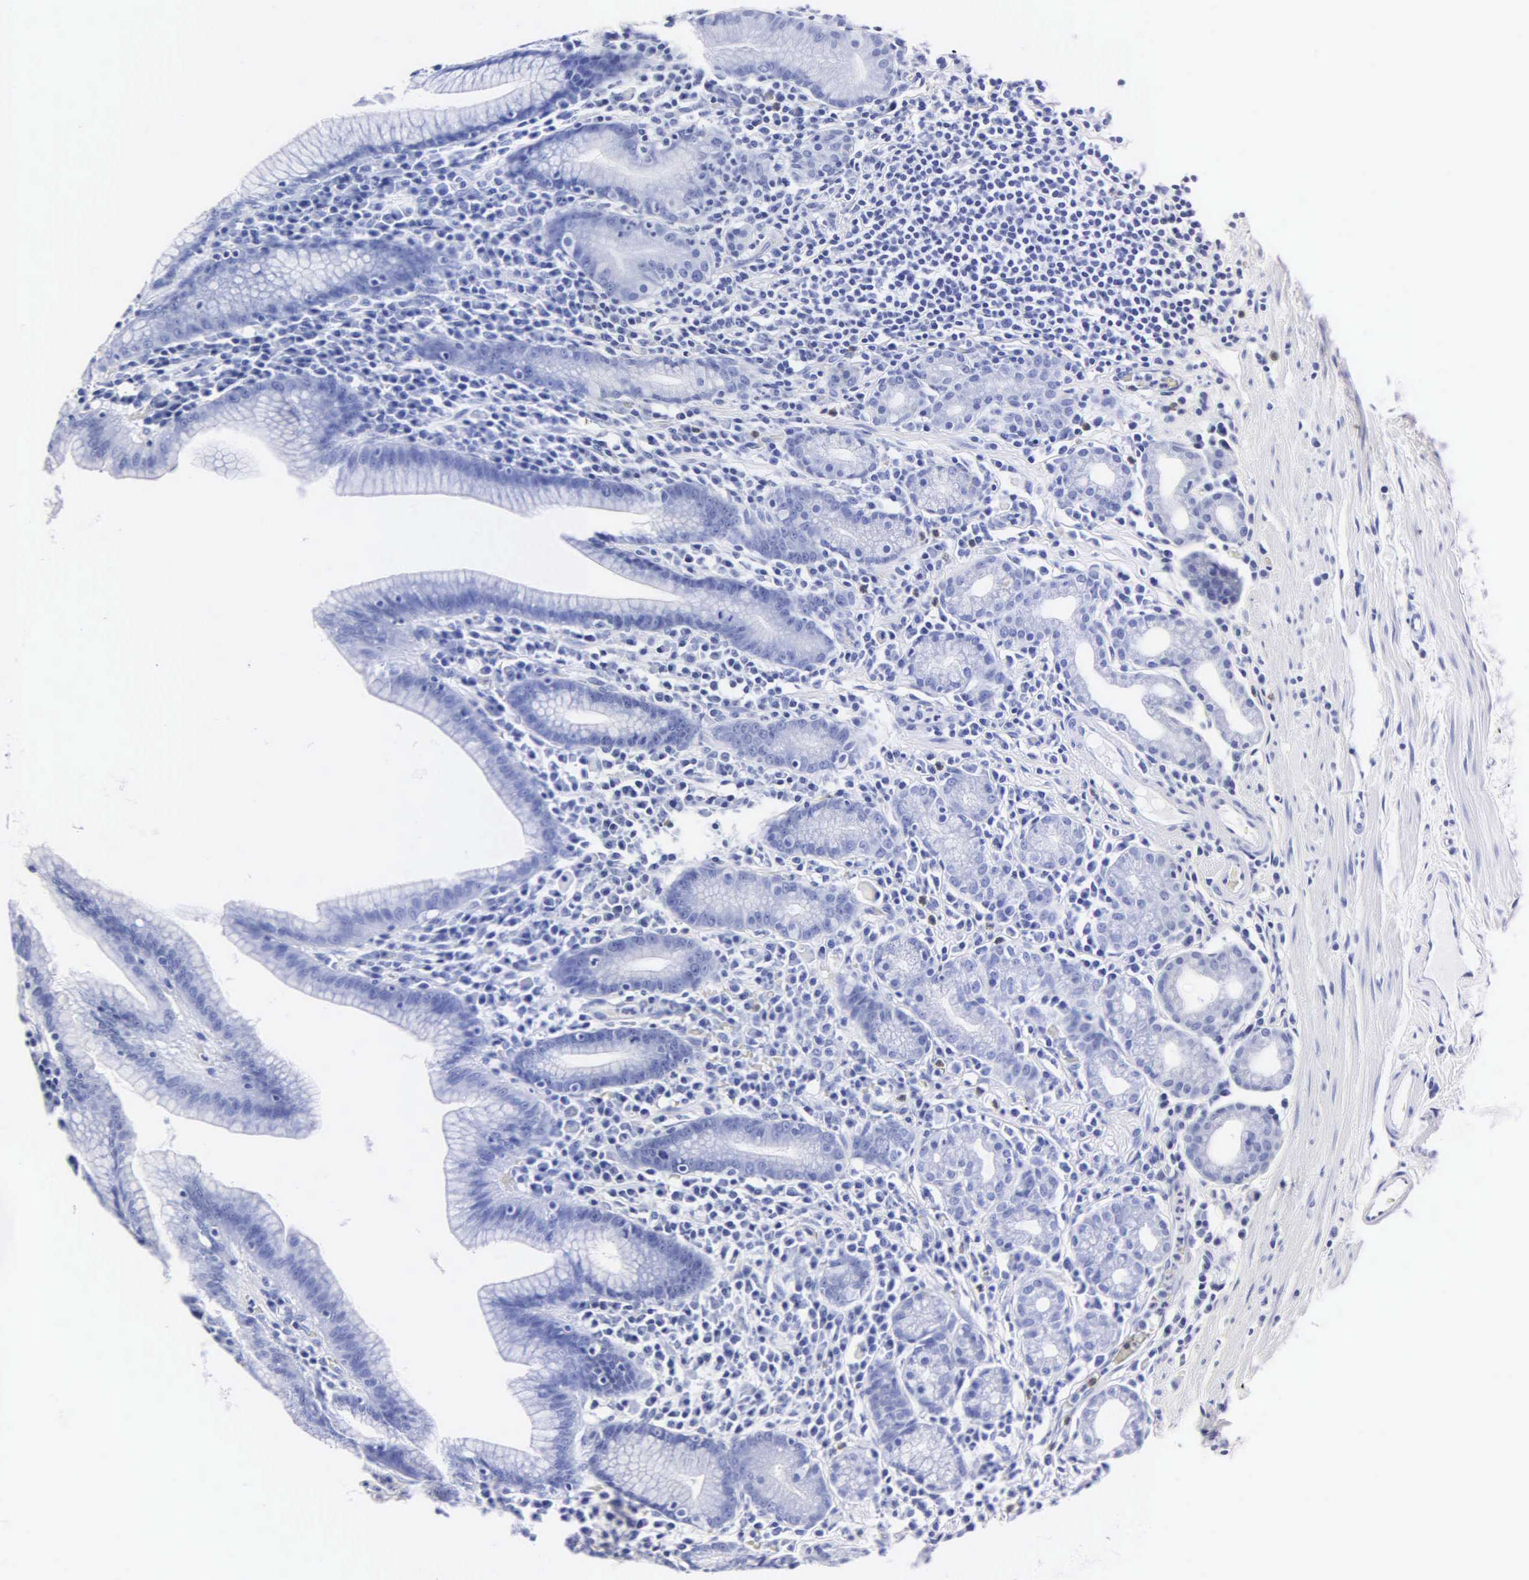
{"staining": {"intensity": "negative", "quantity": "none", "location": "none"}, "tissue": "stomach", "cell_type": "Glandular cells", "image_type": "normal", "snomed": [{"axis": "morphology", "description": "Normal tissue, NOS"}, {"axis": "topography", "description": "Stomach, lower"}], "caption": "This is an immunohistochemistry micrograph of normal stomach. There is no staining in glandular cells.", "gene": "MB", "patient": {"sex": "male", "age": 58}}